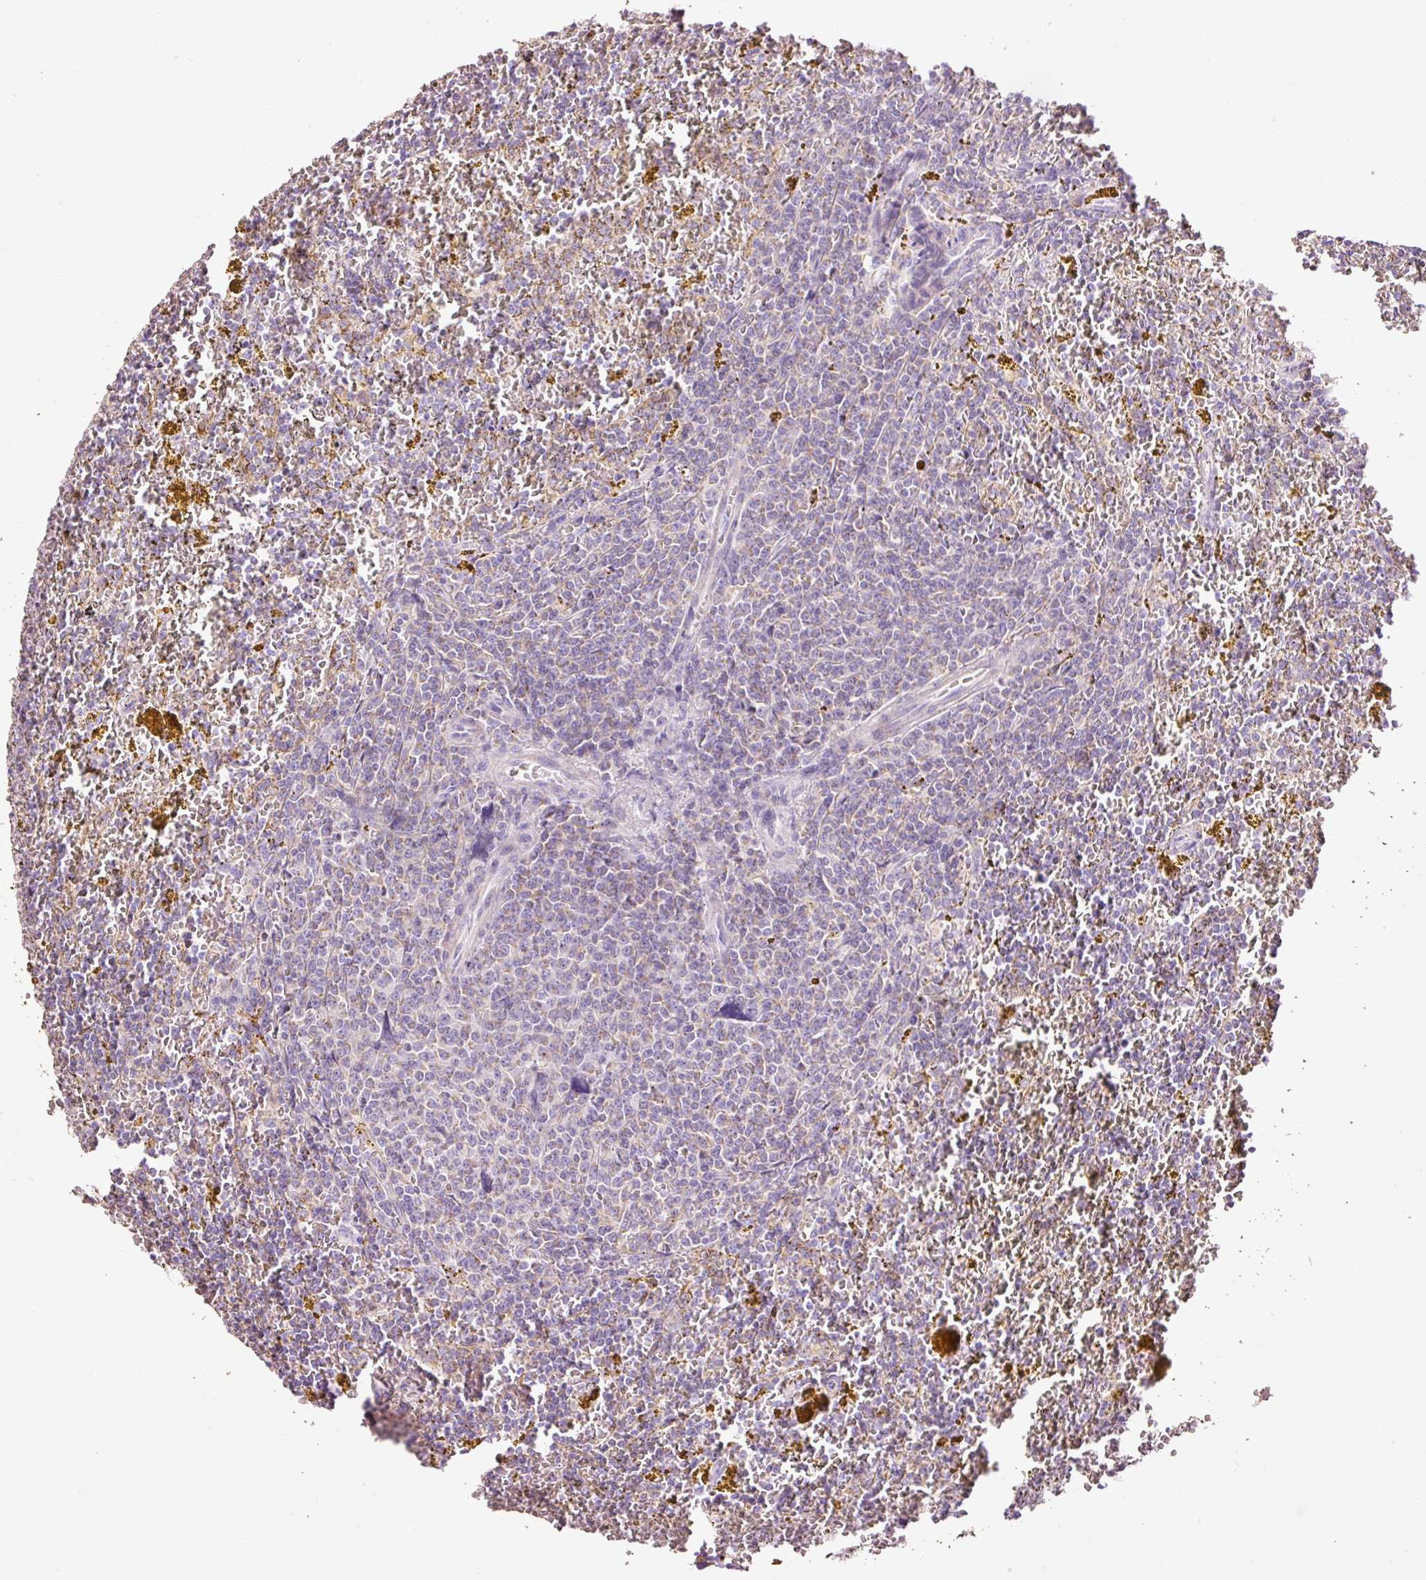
{"staining": {"intensity": "weak", "quantity": "<25%", "location": "cytoplasmic/membranous"}, "tissue": "lymphoma", "cell_type": "Tumor cells", "image_type": "cancer", "snomed": [{"axis": "morphology", "description": "Malignant lymphoma, non-Hodgkin's type, Low grade"}, {"axis": "topography", "description": "Spleen"}, {"axis": "topography", "description": "Lymph node"}], "caption": "There is no significant expression in tumor cells of malignant lymphoma, non-Hodgkin's type (low-grade).", "gene": "PRDX5", "patient": {"sex": "female", "age": 66}}